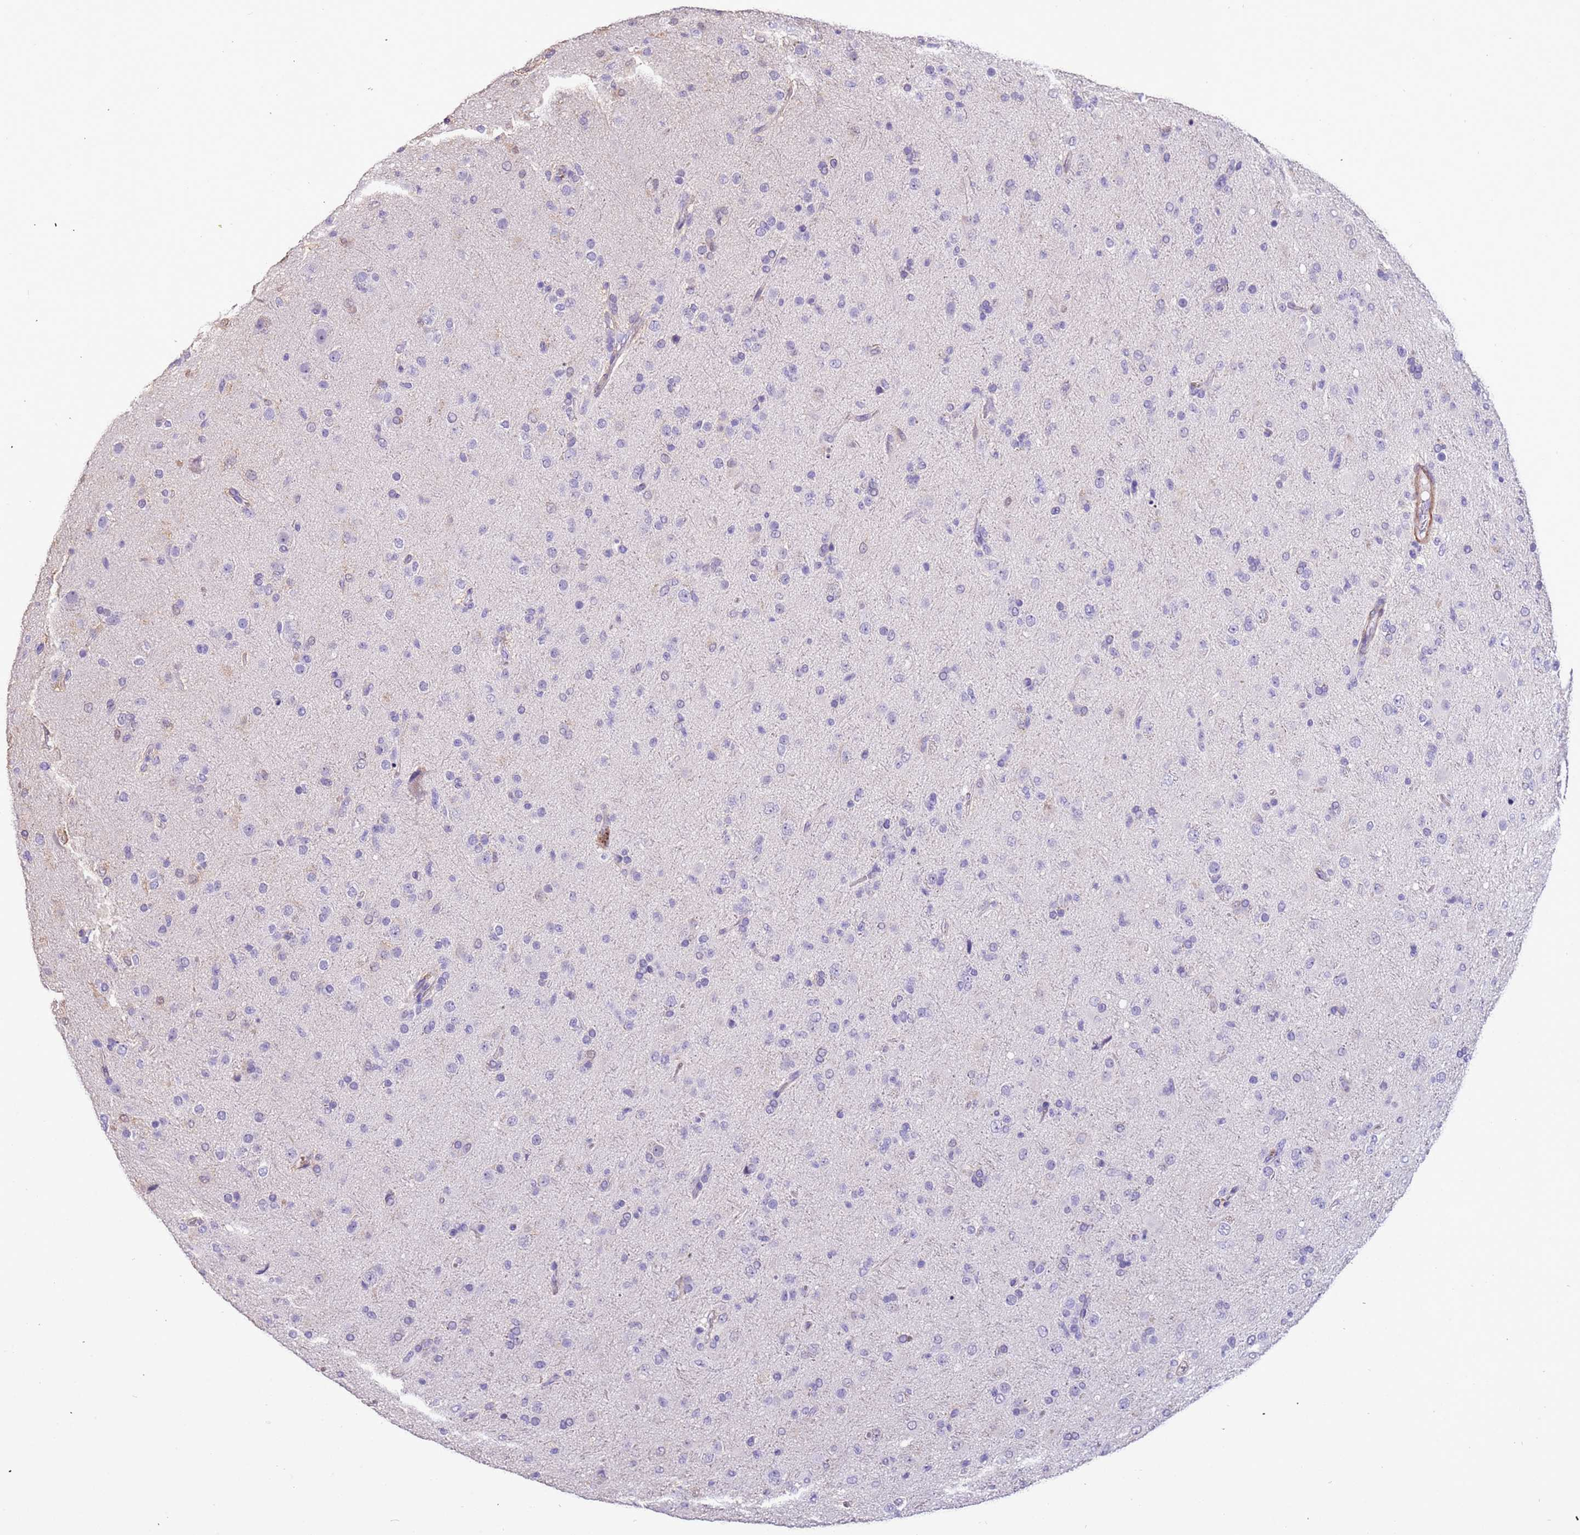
{"staining": {"intensity": "negative", "quantity": "none", "location": "none"}, "tissue": "glioma", "cell_type": "Tumor cells", "image_type": "cancer", "snomed": [{"axis": "morphology", "description": "Glioma, malignant, Low grade"}, {"axis": "topography", "description": "Brain"}], "caption": "Tumor cells show no significant protein expression in malignant glioma (low-grade).", "gene": "PCGF2", "patient": {"sex": "male", "age": 65}}